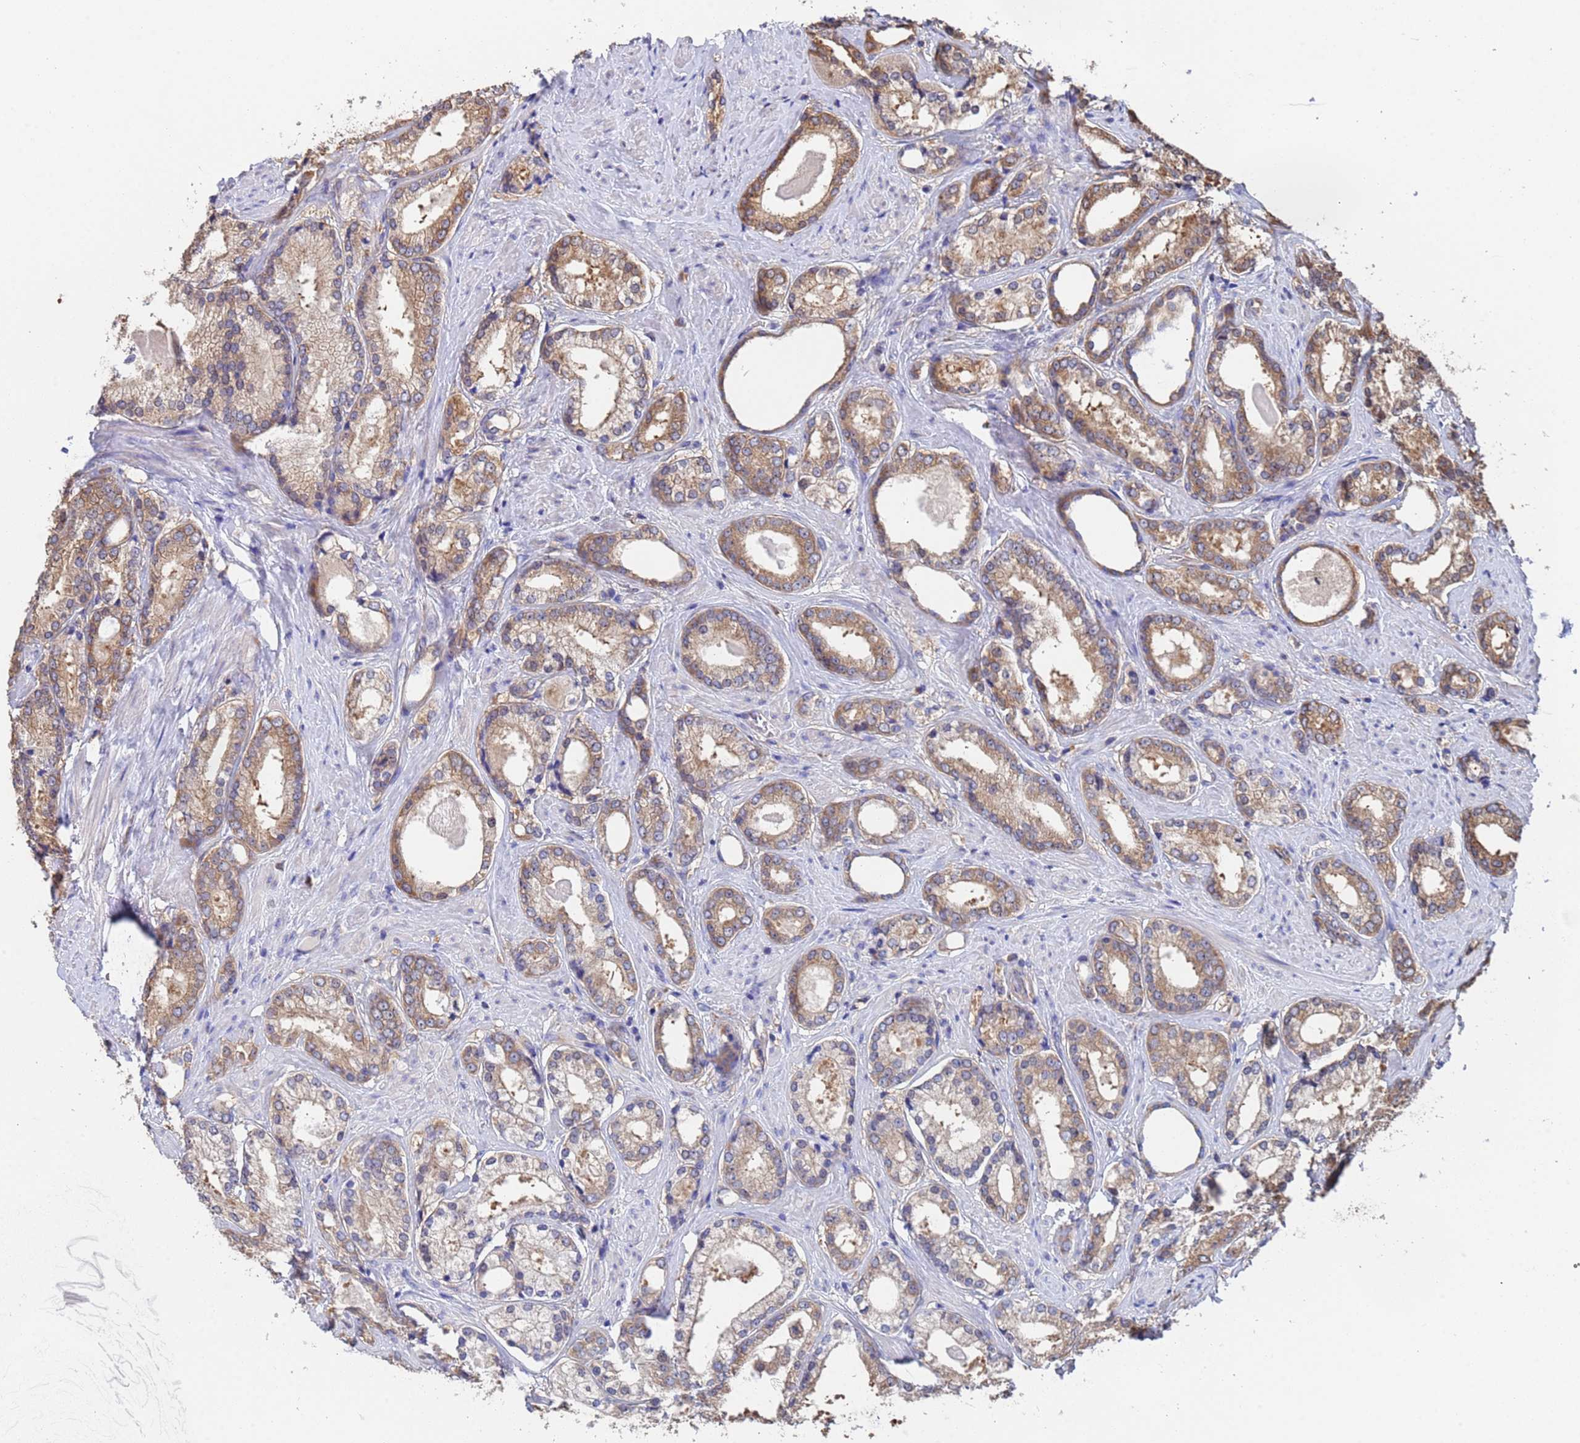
{"staining": {"intensity": "moderate", "quantity": ">75%", "location": "cytoplasmic/membranous"}, "tissue": "prostate cancer", "cell_type": "Tumor cells", "image_type": "cancer", "snomed": [{"axis": "morphology", "description": "Adenocarcinoma, Low grade"}, {"axis": "topography", "description": "Prostate"}], "caption": "An immunohistochemistry (IHC) image of tumor tissue is shown. Protein staining in brown labels moderate cytoplasmic/membranous positivity in prostate cancer (low-grade adenocarcinoma) within tumor cells. The staining was performed using DAB (3,3'-diaminobenzidine) to visualize the protein expression in brown, while the nuclei were stained in blue with hematoxylin (Magnification: 20x).", "gene": "FAM25A", "patient": {"sex": "male", "age": 68}}